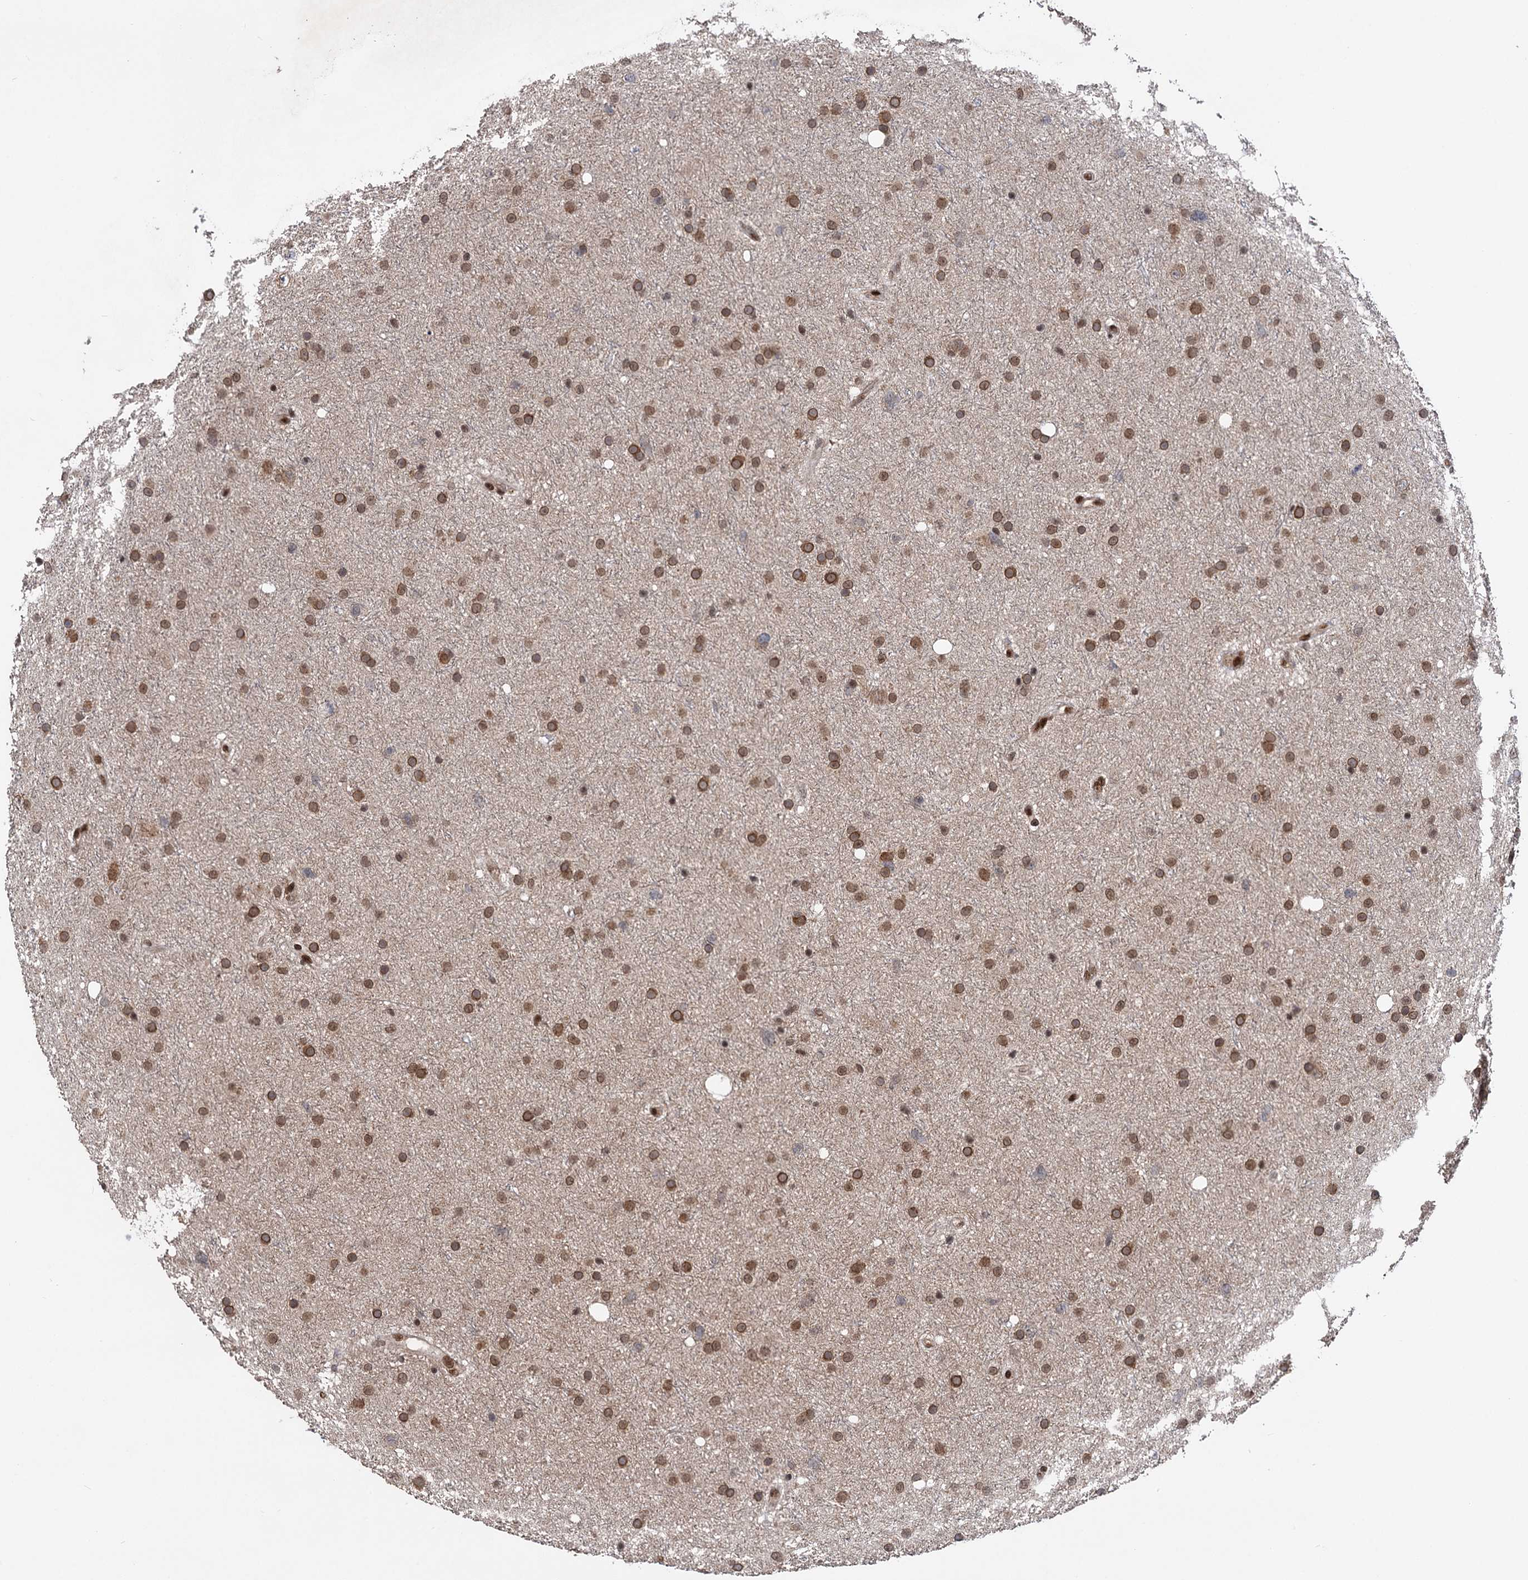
{"staining": {"intensity": "moderate", "quantity": ">75%", "location": "nuclear"}, "tissue": "glioma", "cell_type": "Tumor cells", "image_type": "cancer", "snomed": [{"axis": "morphology", "description": "Glioma, malignant, Low grade"}, {"axis": "topography", "description": "Cerebral cortex"}], "caption": "The histopathology image displays a brown stain indicating the presence of a protein in the nuclear of tumor cells in malignant glioma (low-grade). The protein of interest is stained brown, and the nuclei are stained in blue (DAB IHC with brightfield microscopy, high magnification).", "gene": "MESD", "patient": {"sex": "female", "age": 39}}